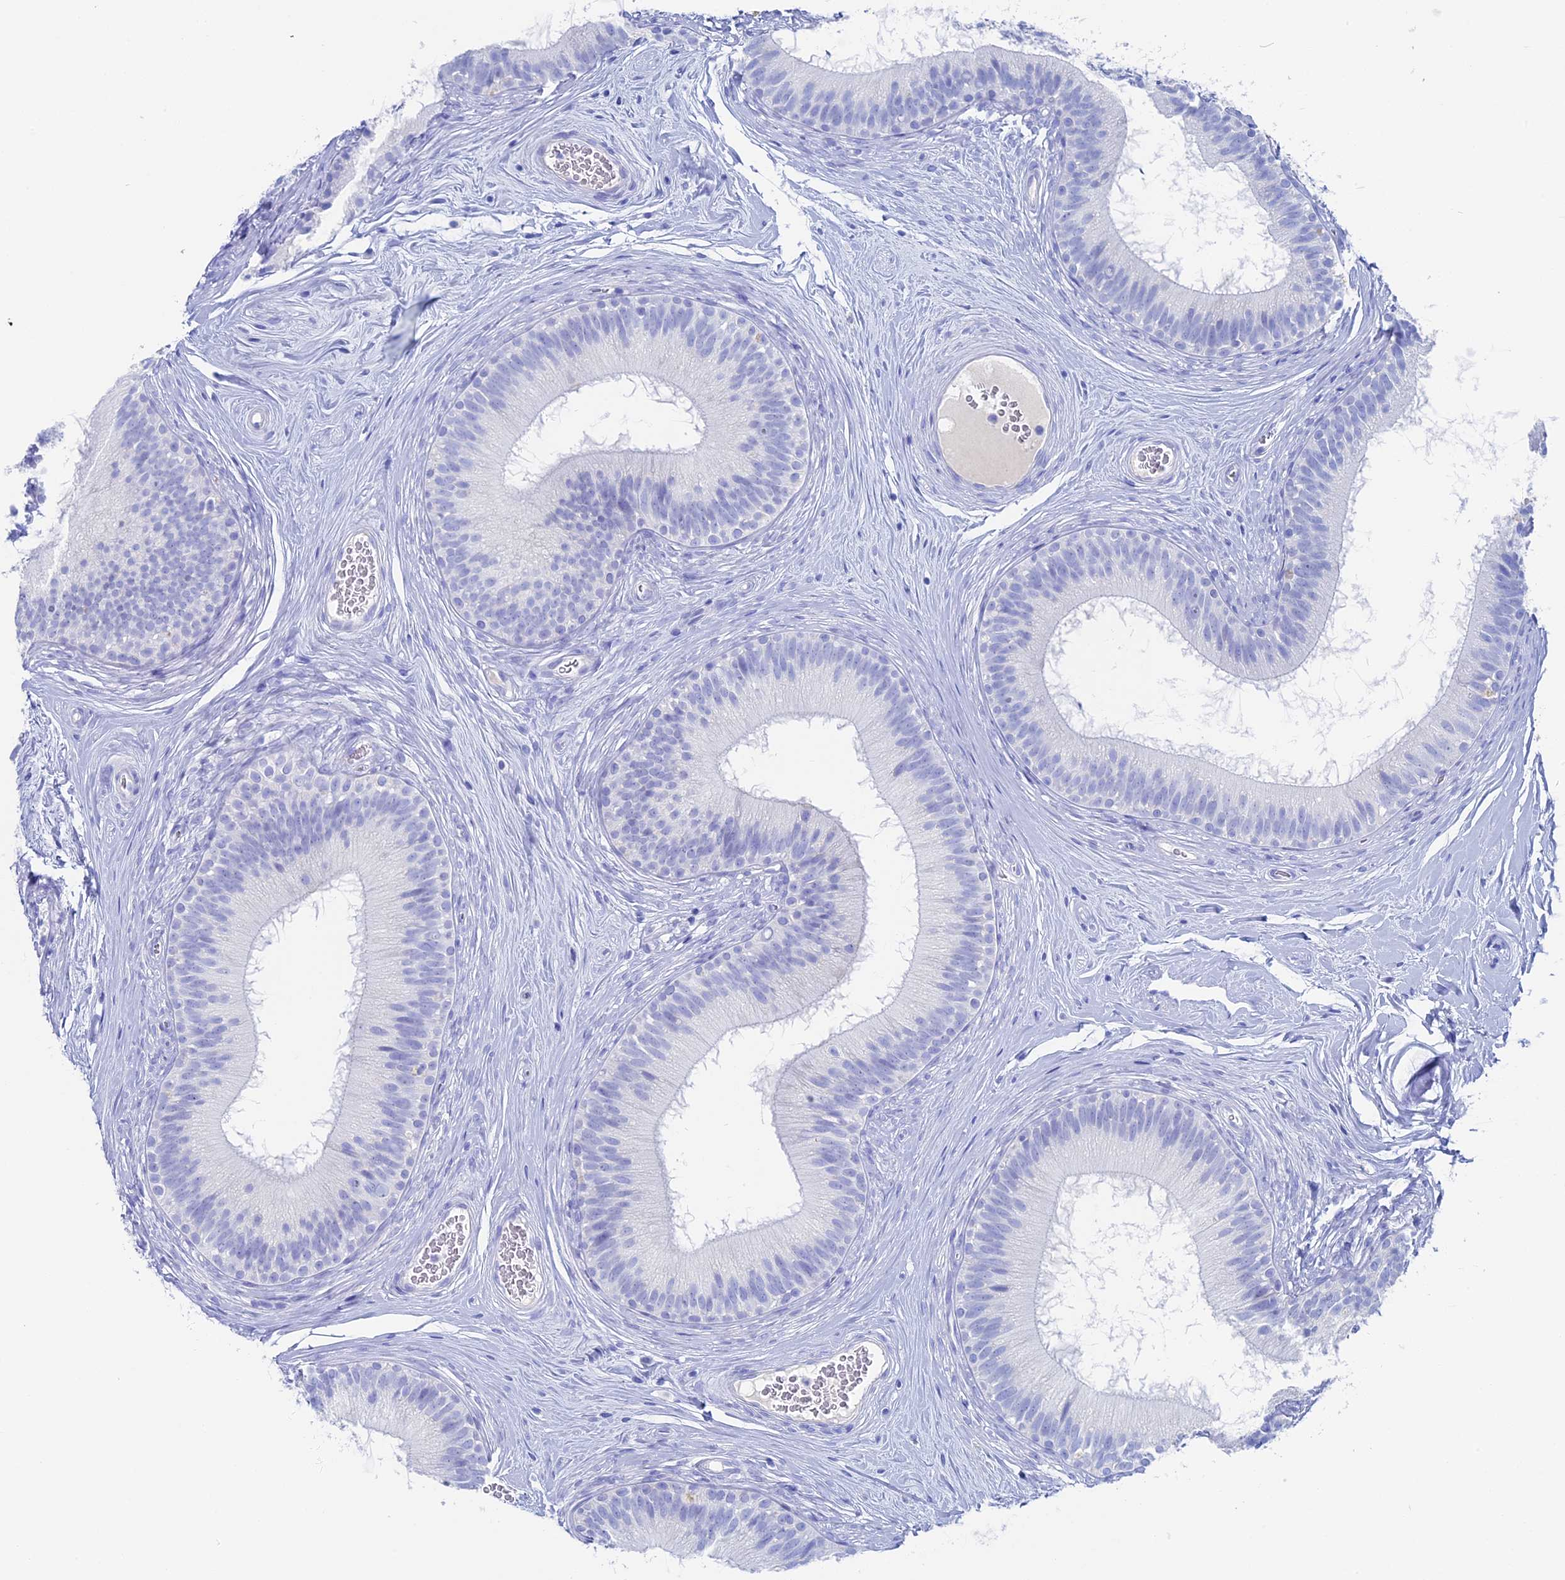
{"staining": {"intensity": "negative", "quantity": "none", "location": "none"}, "tissue": "epididymis", "cell_type": "Glandular cells", "image_type": "normal", "snomed": [{"axis": "morphology", "description": "Normal tissue, NOS"}, {"axis": "topography", "description": "Epididymis"}], "caption": "Glandular cells are negative for brown protein staining in unremarkable epididymis. (Brightfield microscopy of DAB (3,3'-diaminobenzidine) IHC at high magnification).", "gene": "UNC119", "patient": {"sex": "male", "age": 33}}